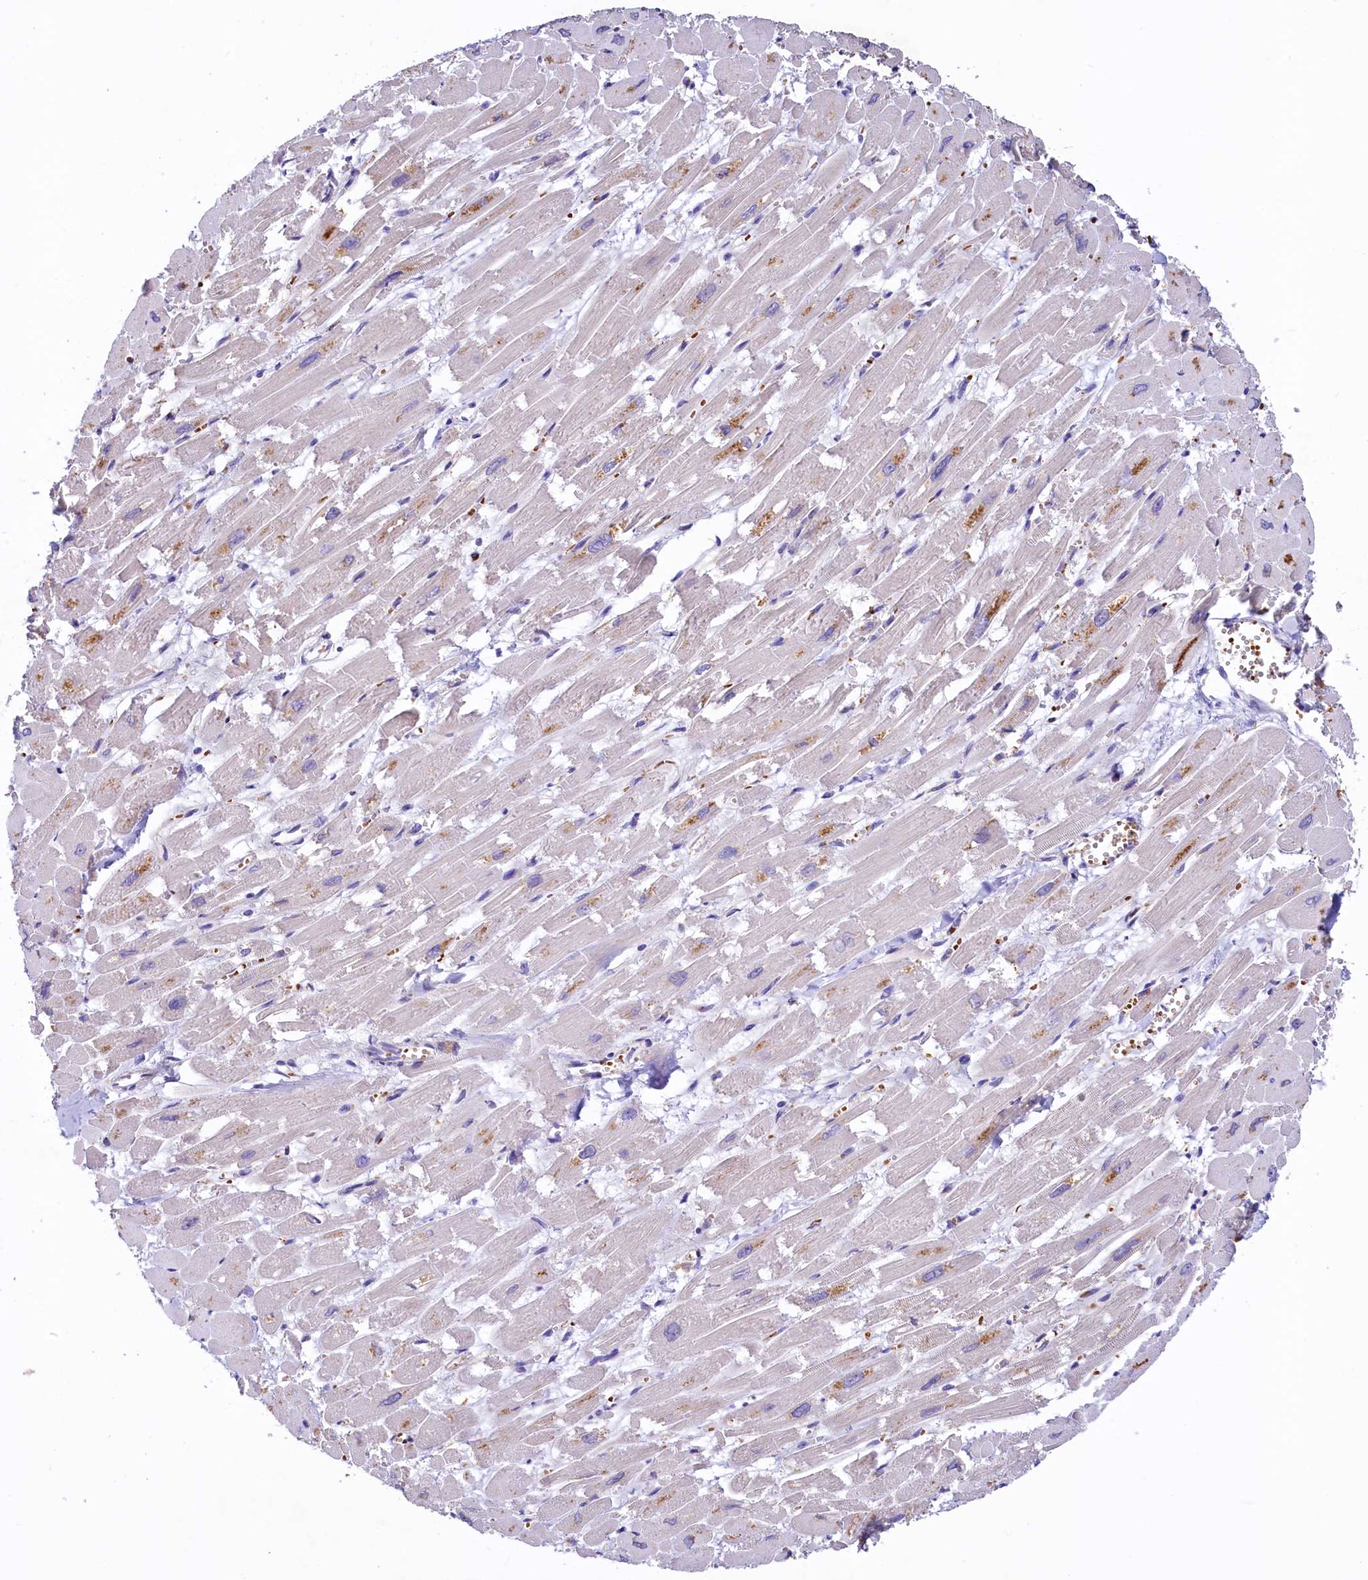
{"staining": {"intensity": "negative", "quantity": "none", "location": "none"}, "tissue": "heart muscle", "cell_type": "Cardiomyocytes", "image_type": "normal", "snomed": [{"axis": "morphology", "description": "Normal tissue, NOS"}, {"axis": "topography", "description": "Heart"}], "caption": "Immunohistochemistry of unremarkable human heart muscle shows no positivity in cardiomyocytes.", "gene": "HPS6", "patient": {"sex": "male", "age": 54}}